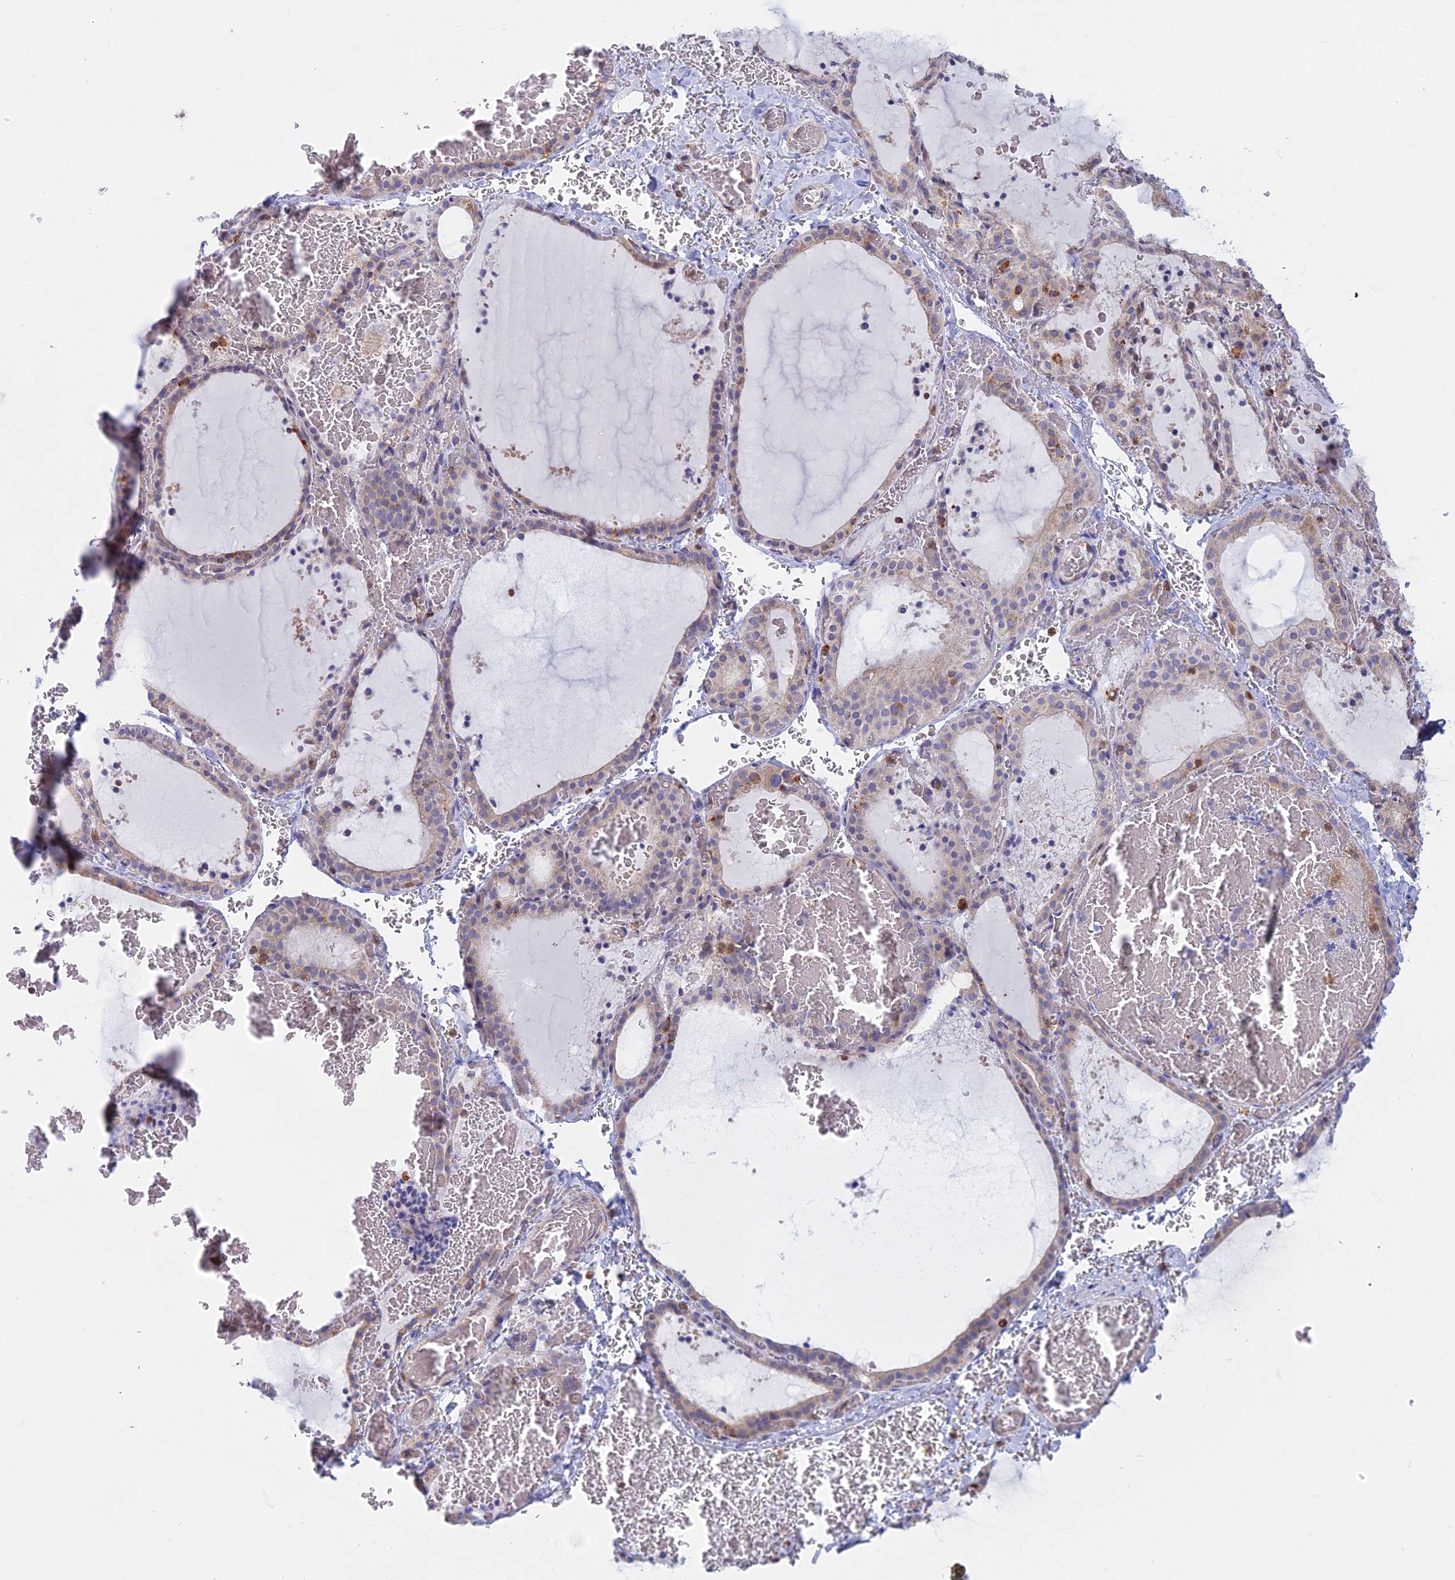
{"staining": {"intensity": "weak", "quantity": "<25%", "location": "cytoplasmic/membranous"}, "tissue": "thyroid gland", "cell_type": "Glandular cells", "image_type": "normal", "snomed": [{"axis": "morphology", "description": "Normal tissue, NOS"}, {"axis": "topography", "description": "Thyroid gland"}], "caption": "Glandular cells are negative for protein expression in normal human thyroid gland. Nuclei are stained in blue.", "gene": "GMIP", "patient": {"sex": "female", "age": 39}}